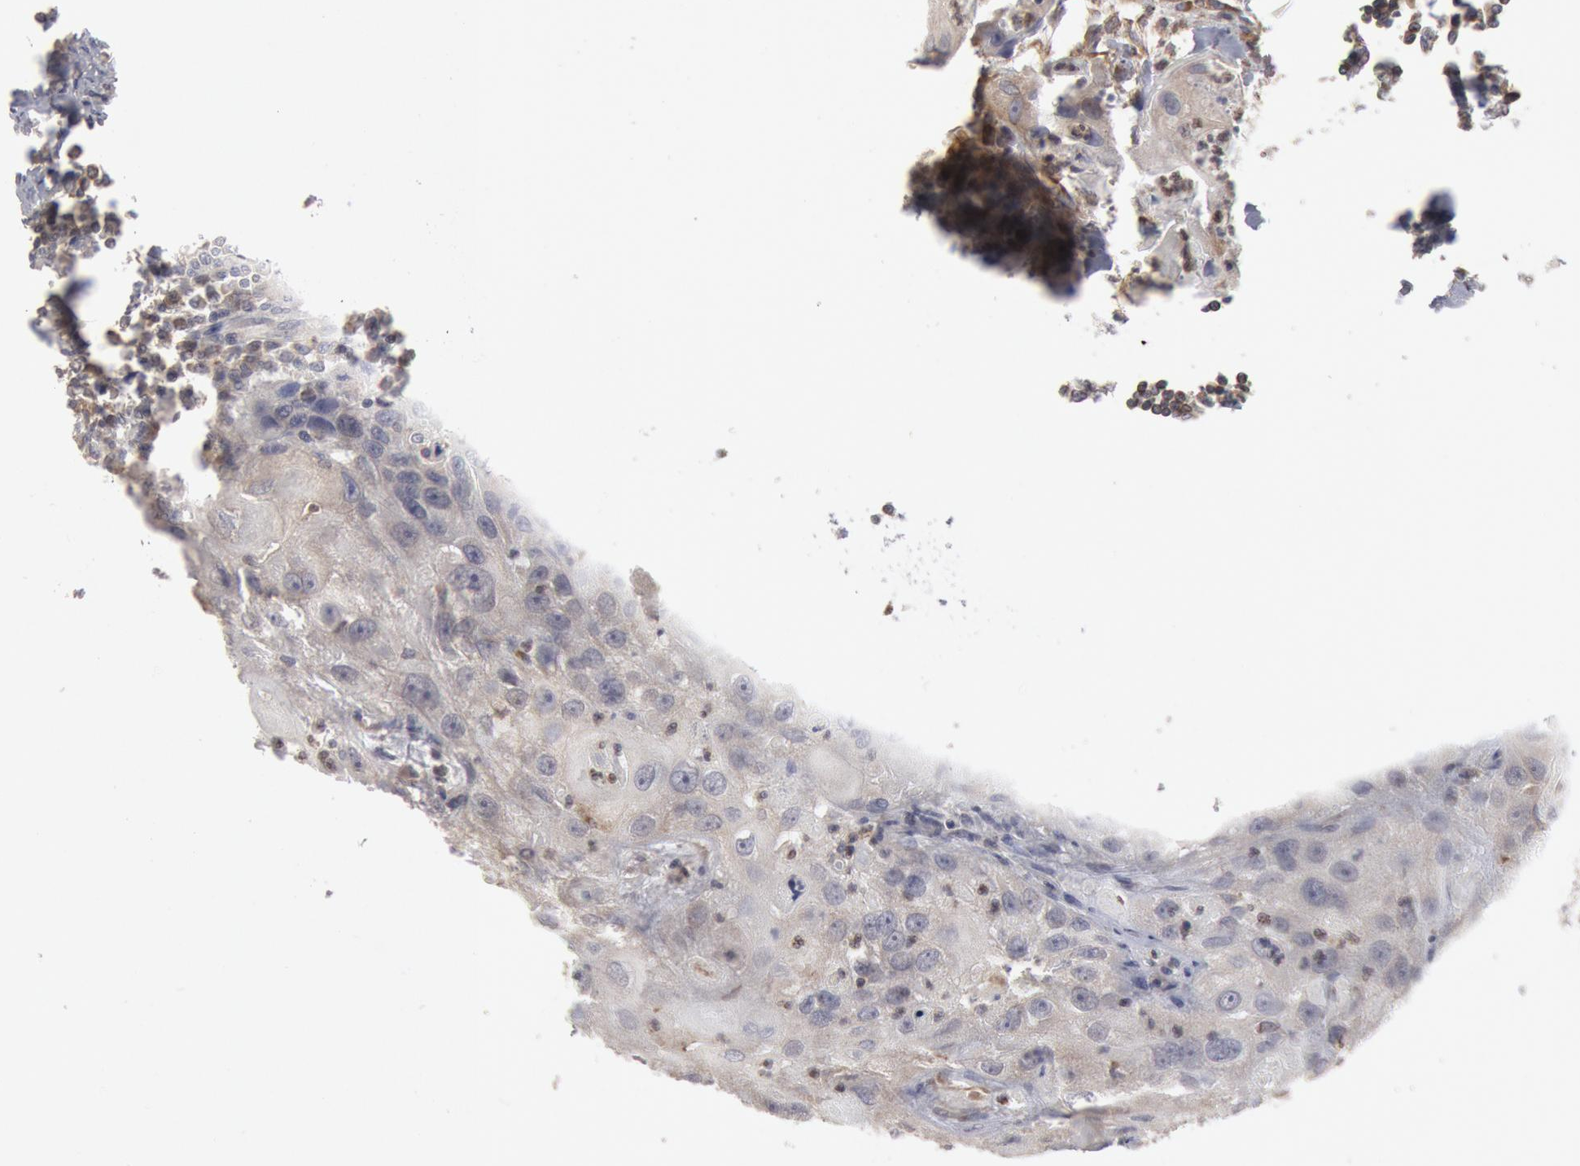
{"staining": {"intensity": "weak", "quantity": ">75%", "location": "cytoplasmic/membranous"}, "tissue": "head and neck cancer", "cell_type": "Tumor cells", "image_type": "cancer", "snomed": [{"axis": "morphology", "description": "Squamous cell carcinoma, NOS"}, {"axis": "topography", "description": "Head-Neck"}], "caption": "Immunohistochemistry image of human head and neck cancer (squamous cell carcinoma) stained for a protein (brown), which exhibits low levels of weak cytoplasmic/membranous expression in about >75% of tumor cells.", "gene": "OSBPL8", "patient": {"sex": "male", "age": 64}}